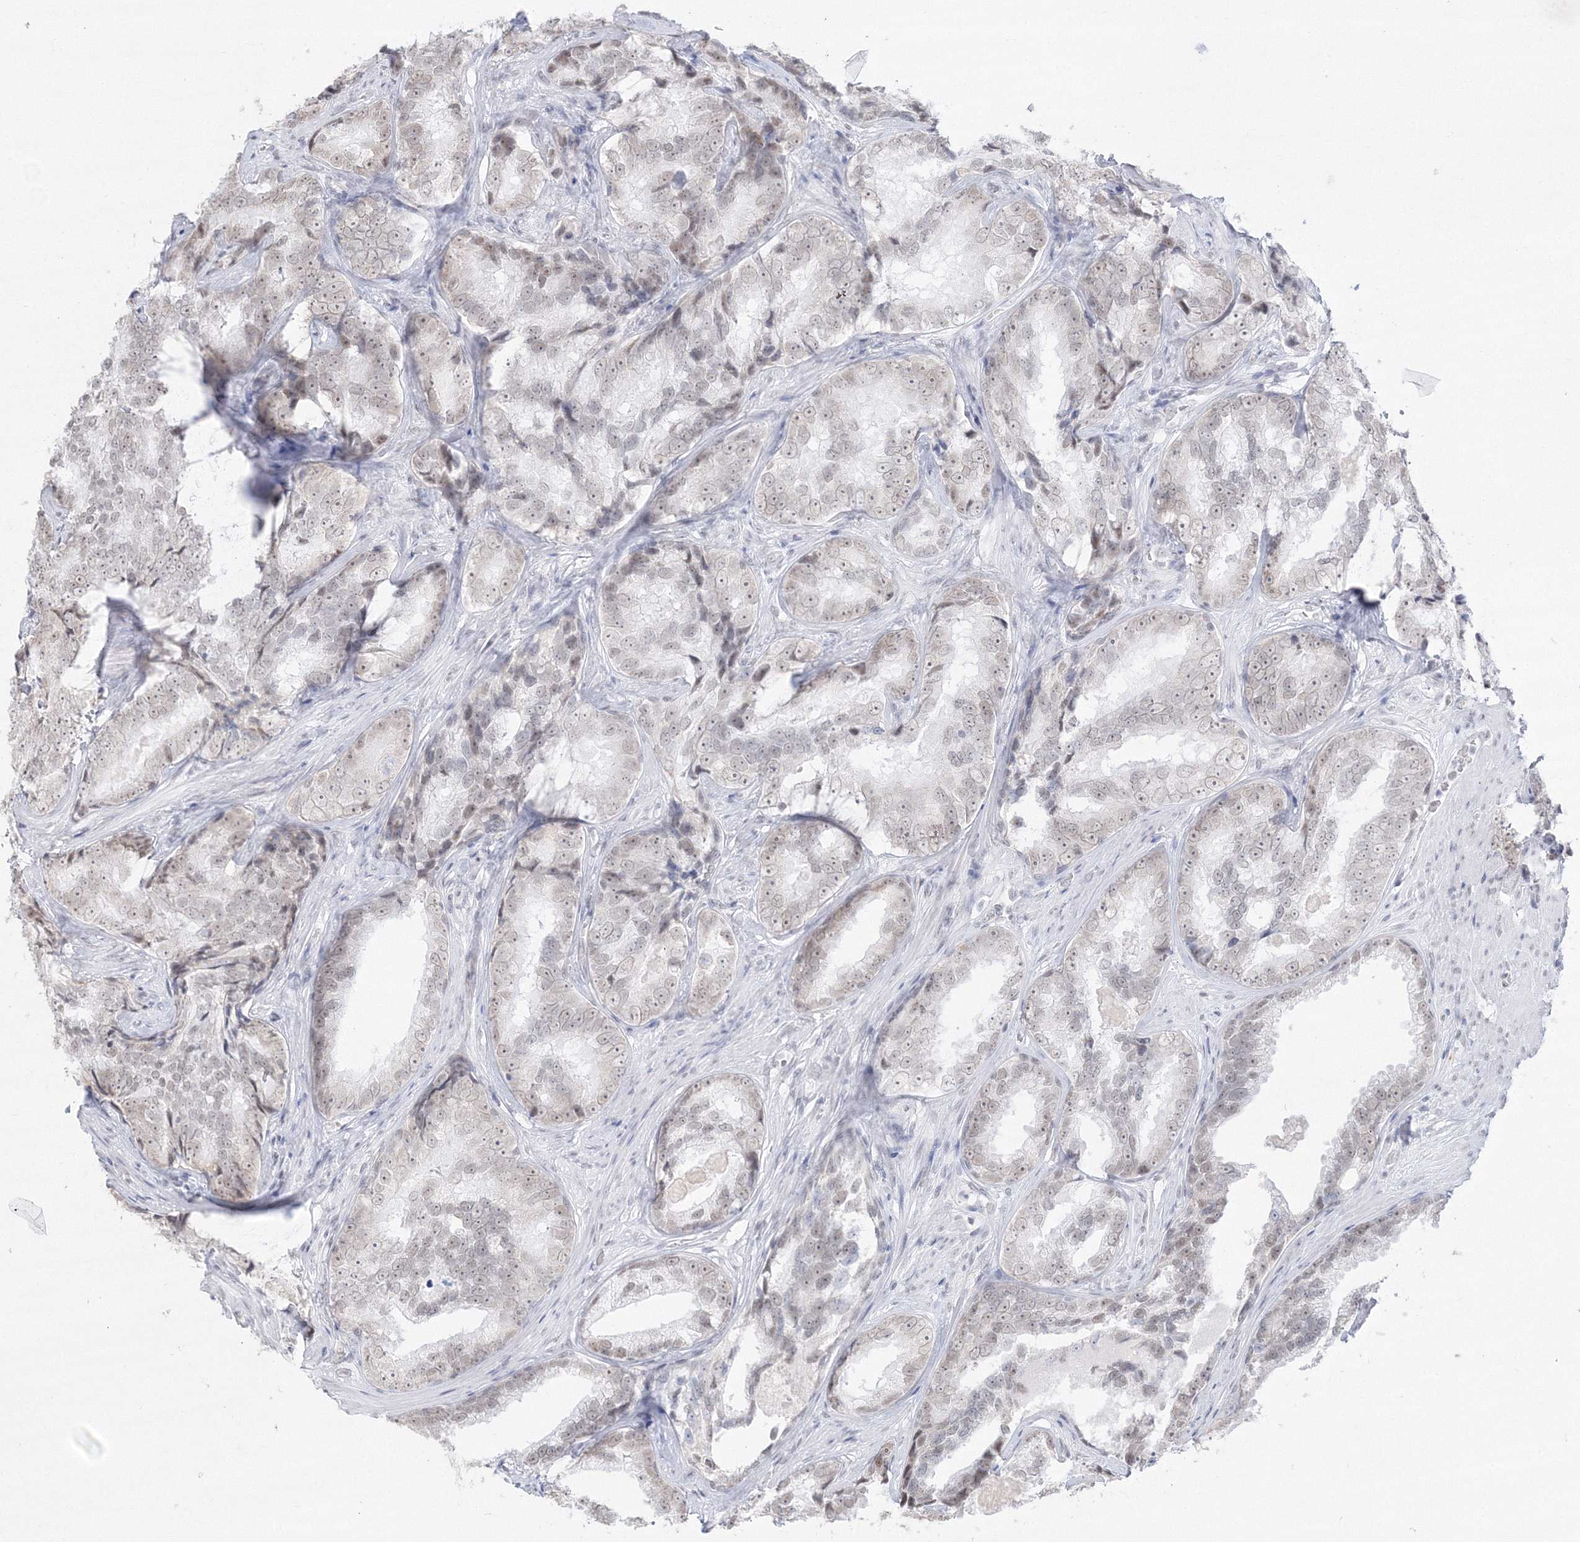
{"staining": {"intensity": "weak", "quantity": "25%-75%", "location": "nuclear"}, "tissue": "prostate cancer", "cell_type": "Tumor cells", "image_type": "cancer", "snomed": [{"axis": "morphology", "description": "Adenocarcinoma, High grade"}, {"axis": "topography", "description": "Prostate"}], "caption": "Human prostate adenocarcinoma (high-grade) stained for a protein (brown) shows weak nuclear positive positivity in about 25%-75% of tumor cells.", "gene": "PPP4R2", "patient": {"sex": "male", "age": 66}}